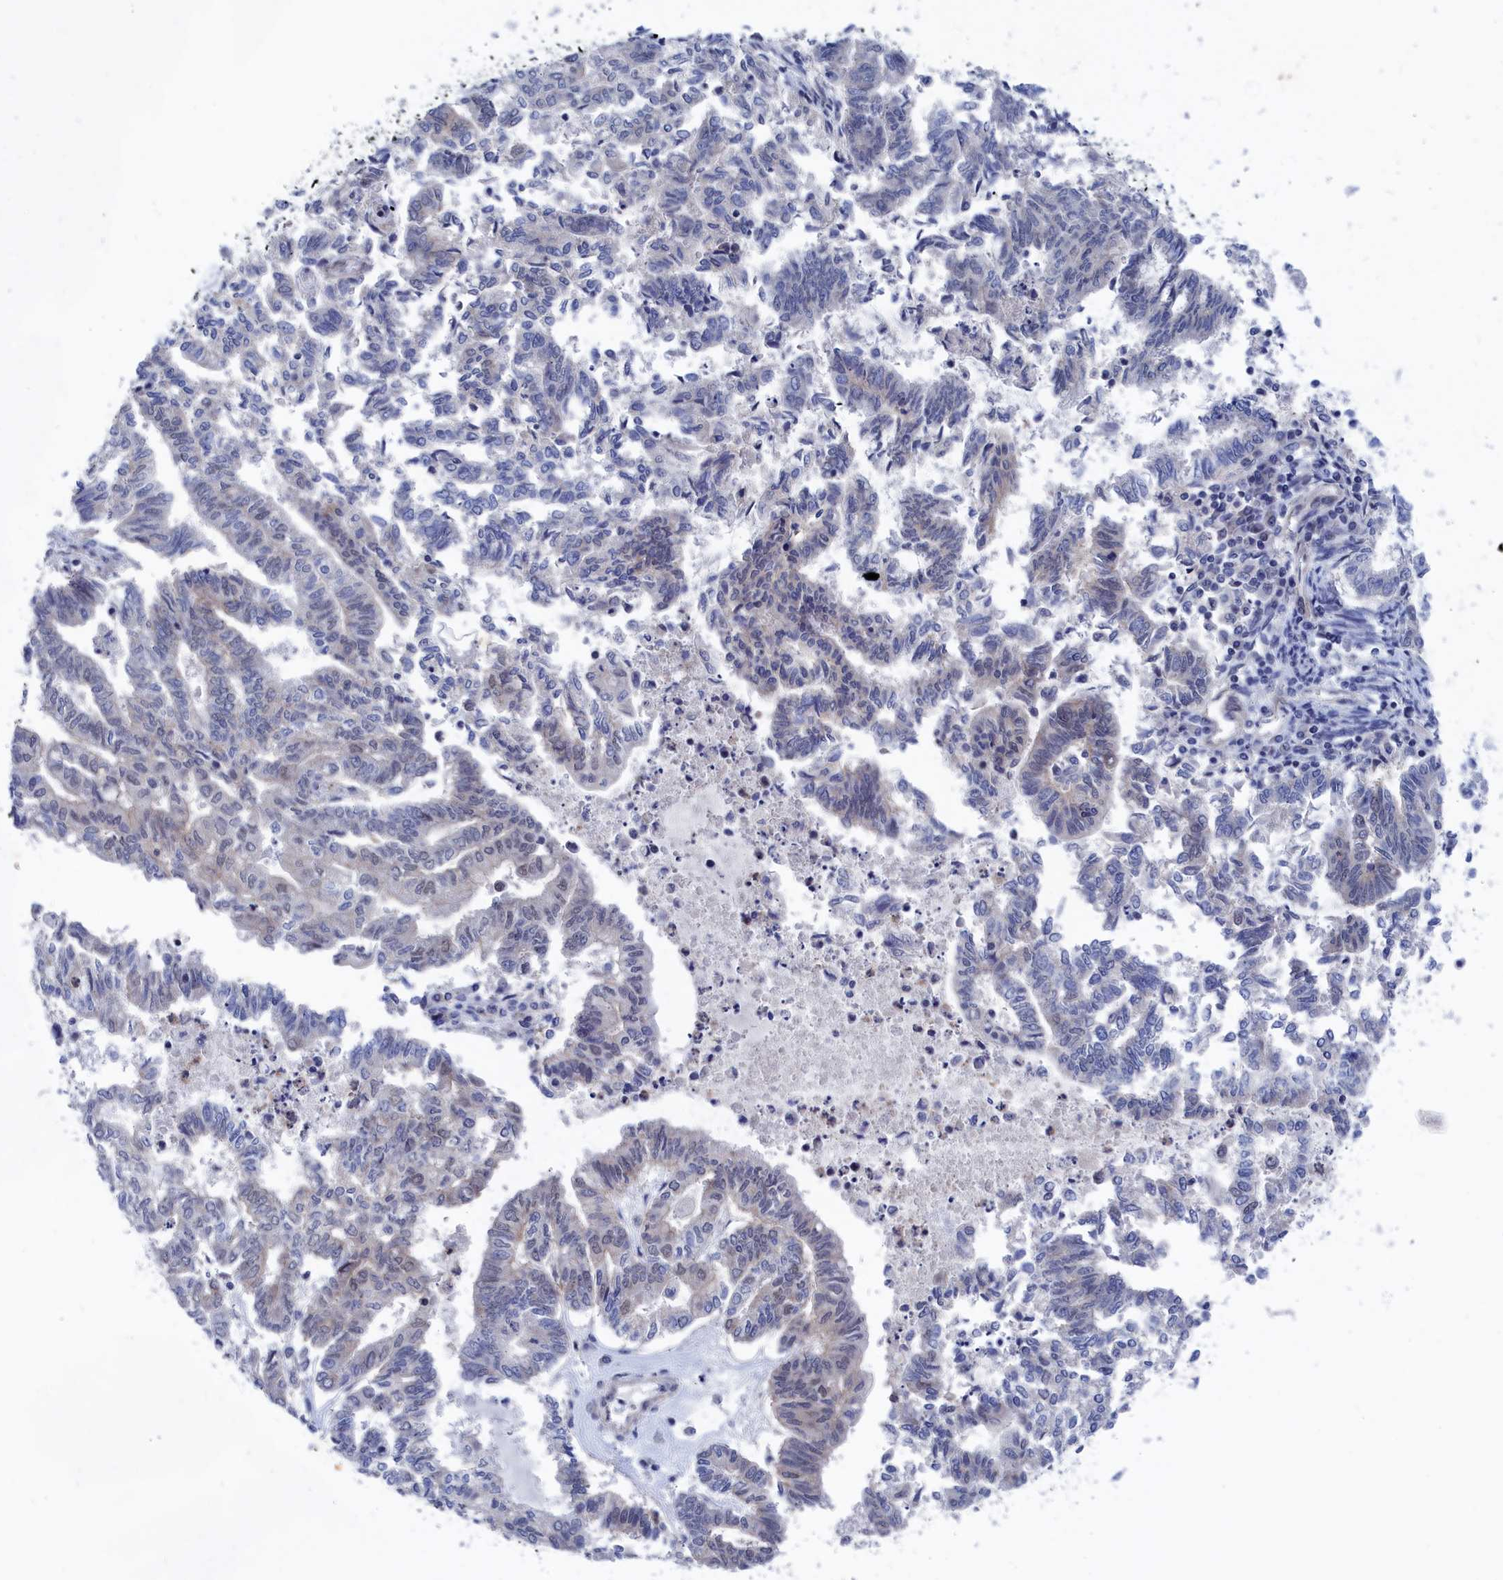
{"staining": {"intensity": "negative", "quantity": "none", "location": "none"}, "tissue": "endometrial cancer", "cell_type": "Tumor cells", "image_type": "cancer", "snomed": [{"axis": "morphology", "description": "Adenocarcinoma, NOS"}, {"axis": "topography", "description": "Endometrium"}], "caption": "Tumor cells show no significant positivity in adenocarcinoma (endometrial).", "gene": "MARCHF3", "patient": {"sex": "female", "age": 79}}